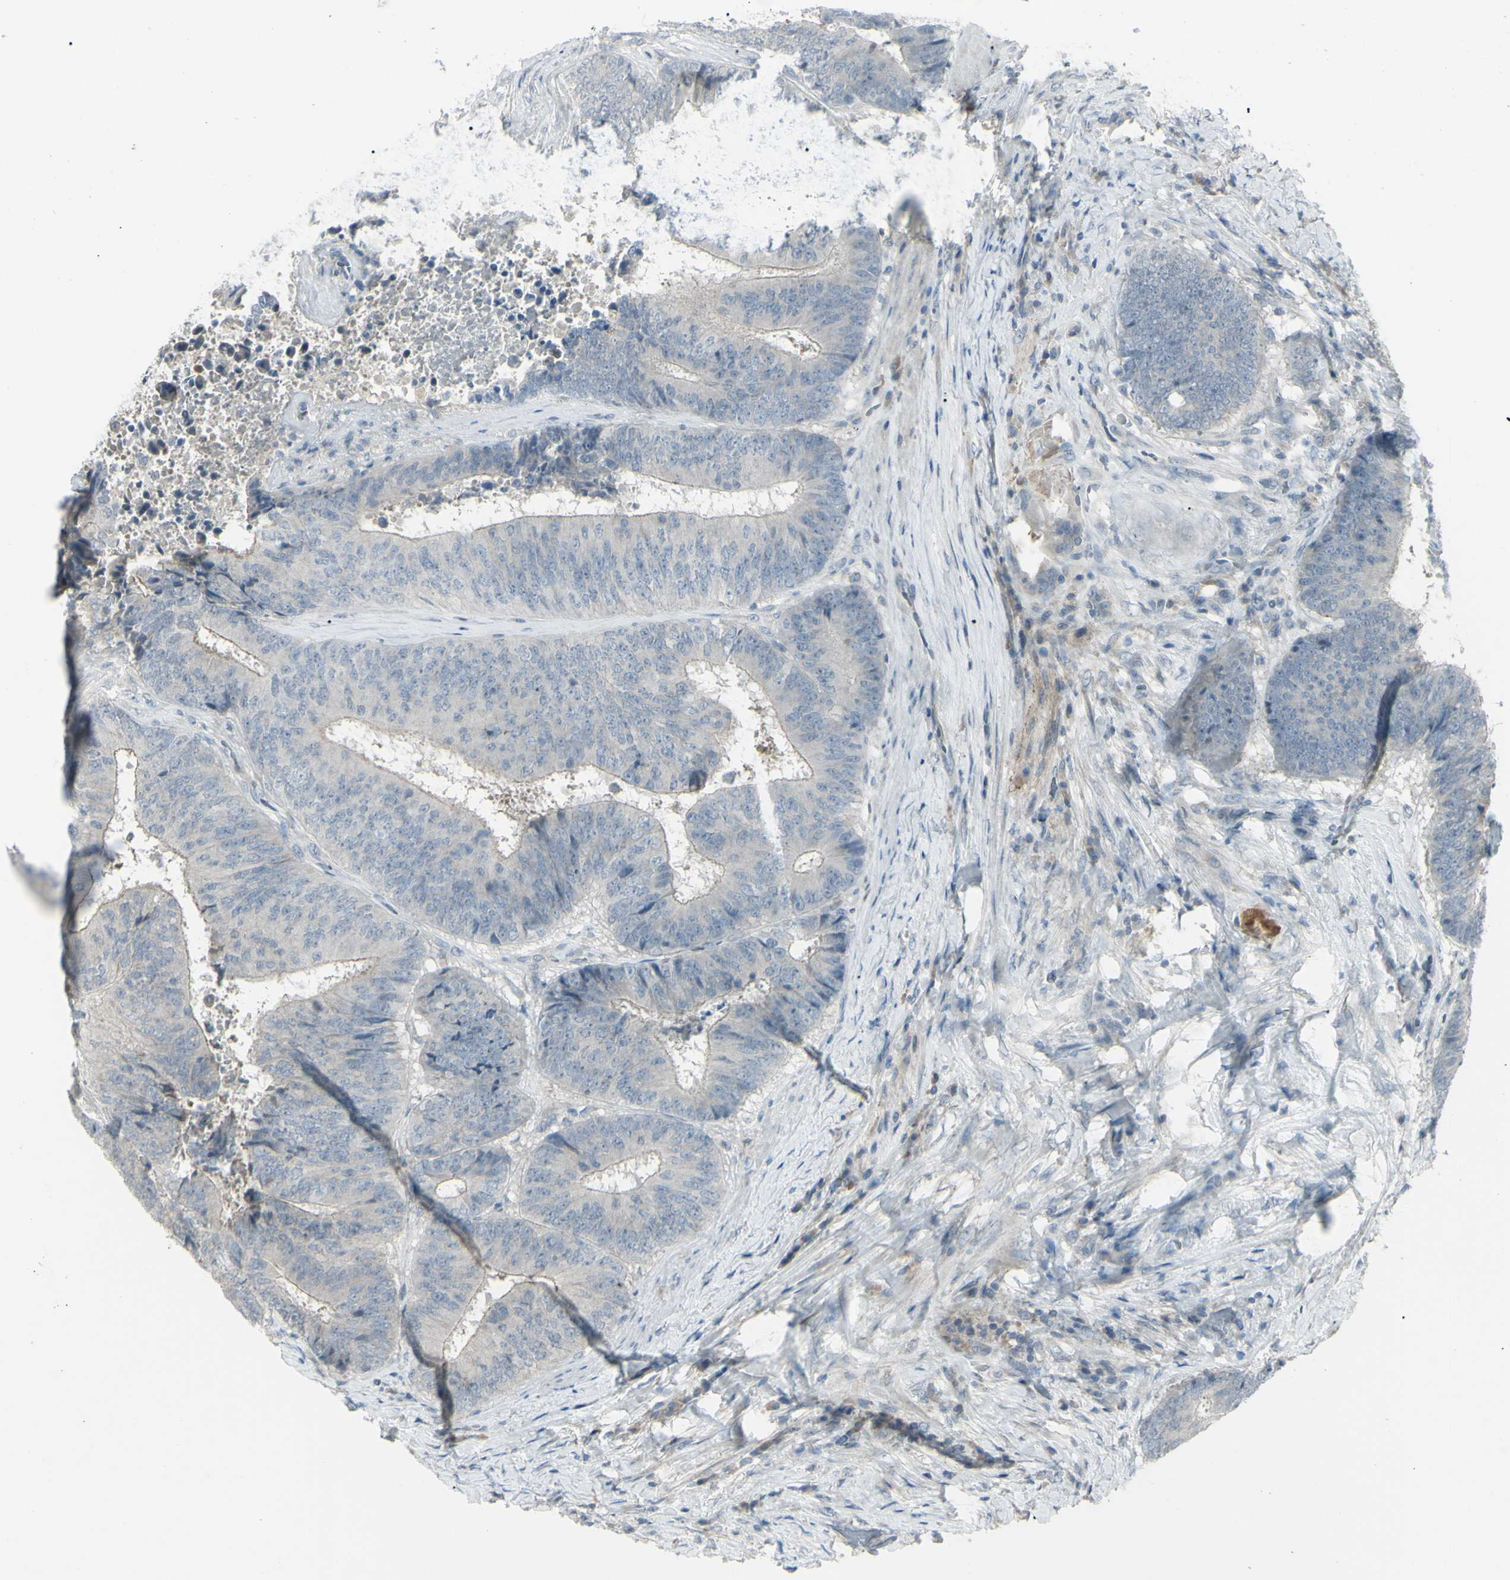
{"staining": {"intensity": "negative", "quantity": "none", "location": "none"}, "tissue": "colorectal cancer", "cell_type": "Tumor cells", "image_type": "cancer", "snomed": [{"axis": "morphology", "description": "Adenocarcinoma, NOS"}, {"axis": "topography", "description": "Rectum"}], "caption": "Tumor cells show no significant protein staining in colorectal adenocarcinoma.", "gene": "SH3GL2", "patient": {"sex": "male", "age": 72}}